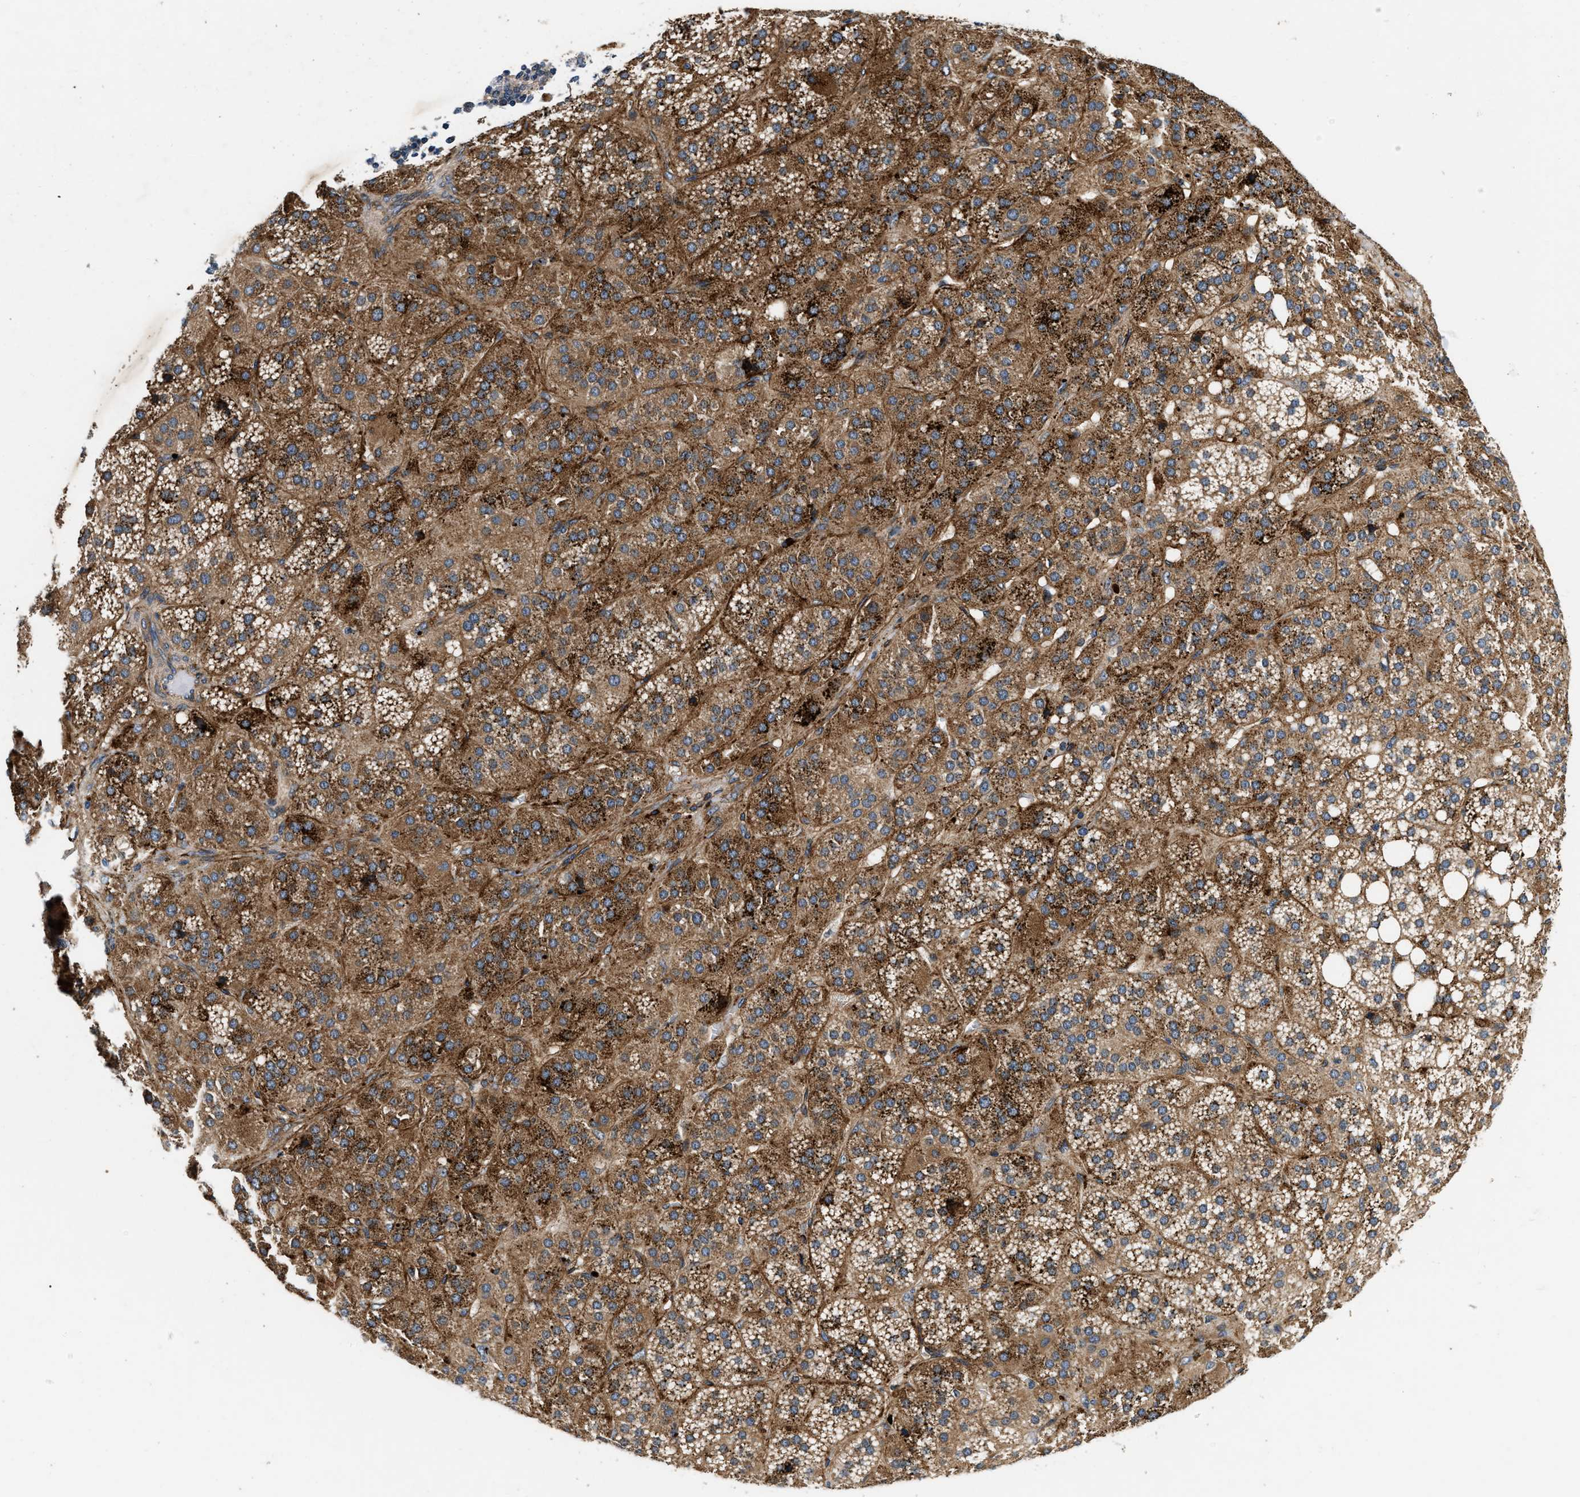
{"staining": {"intensity": "strong", "quantity": ">75%", "location": "cytoplasmic/membranous"}, "tissue": "adrenal gland", "cell_type": "Glandular cells", "image_type": "normal", "snomed": [{"axis": "morphology", "description": "Normal tissue, NOS"}, {"axis": "topography", "description": "Adrenal gland"}], "caption": "Immunohistochemistry histopathology image of unremarkable human adrenal gland stained for a protein (brown), which exhibits high levels of strong cytoplasmic/membranous positivity in approximately >75% of glandular cells.", "gene": "NME6", "patient": {"sex": "female", "age": 59}}